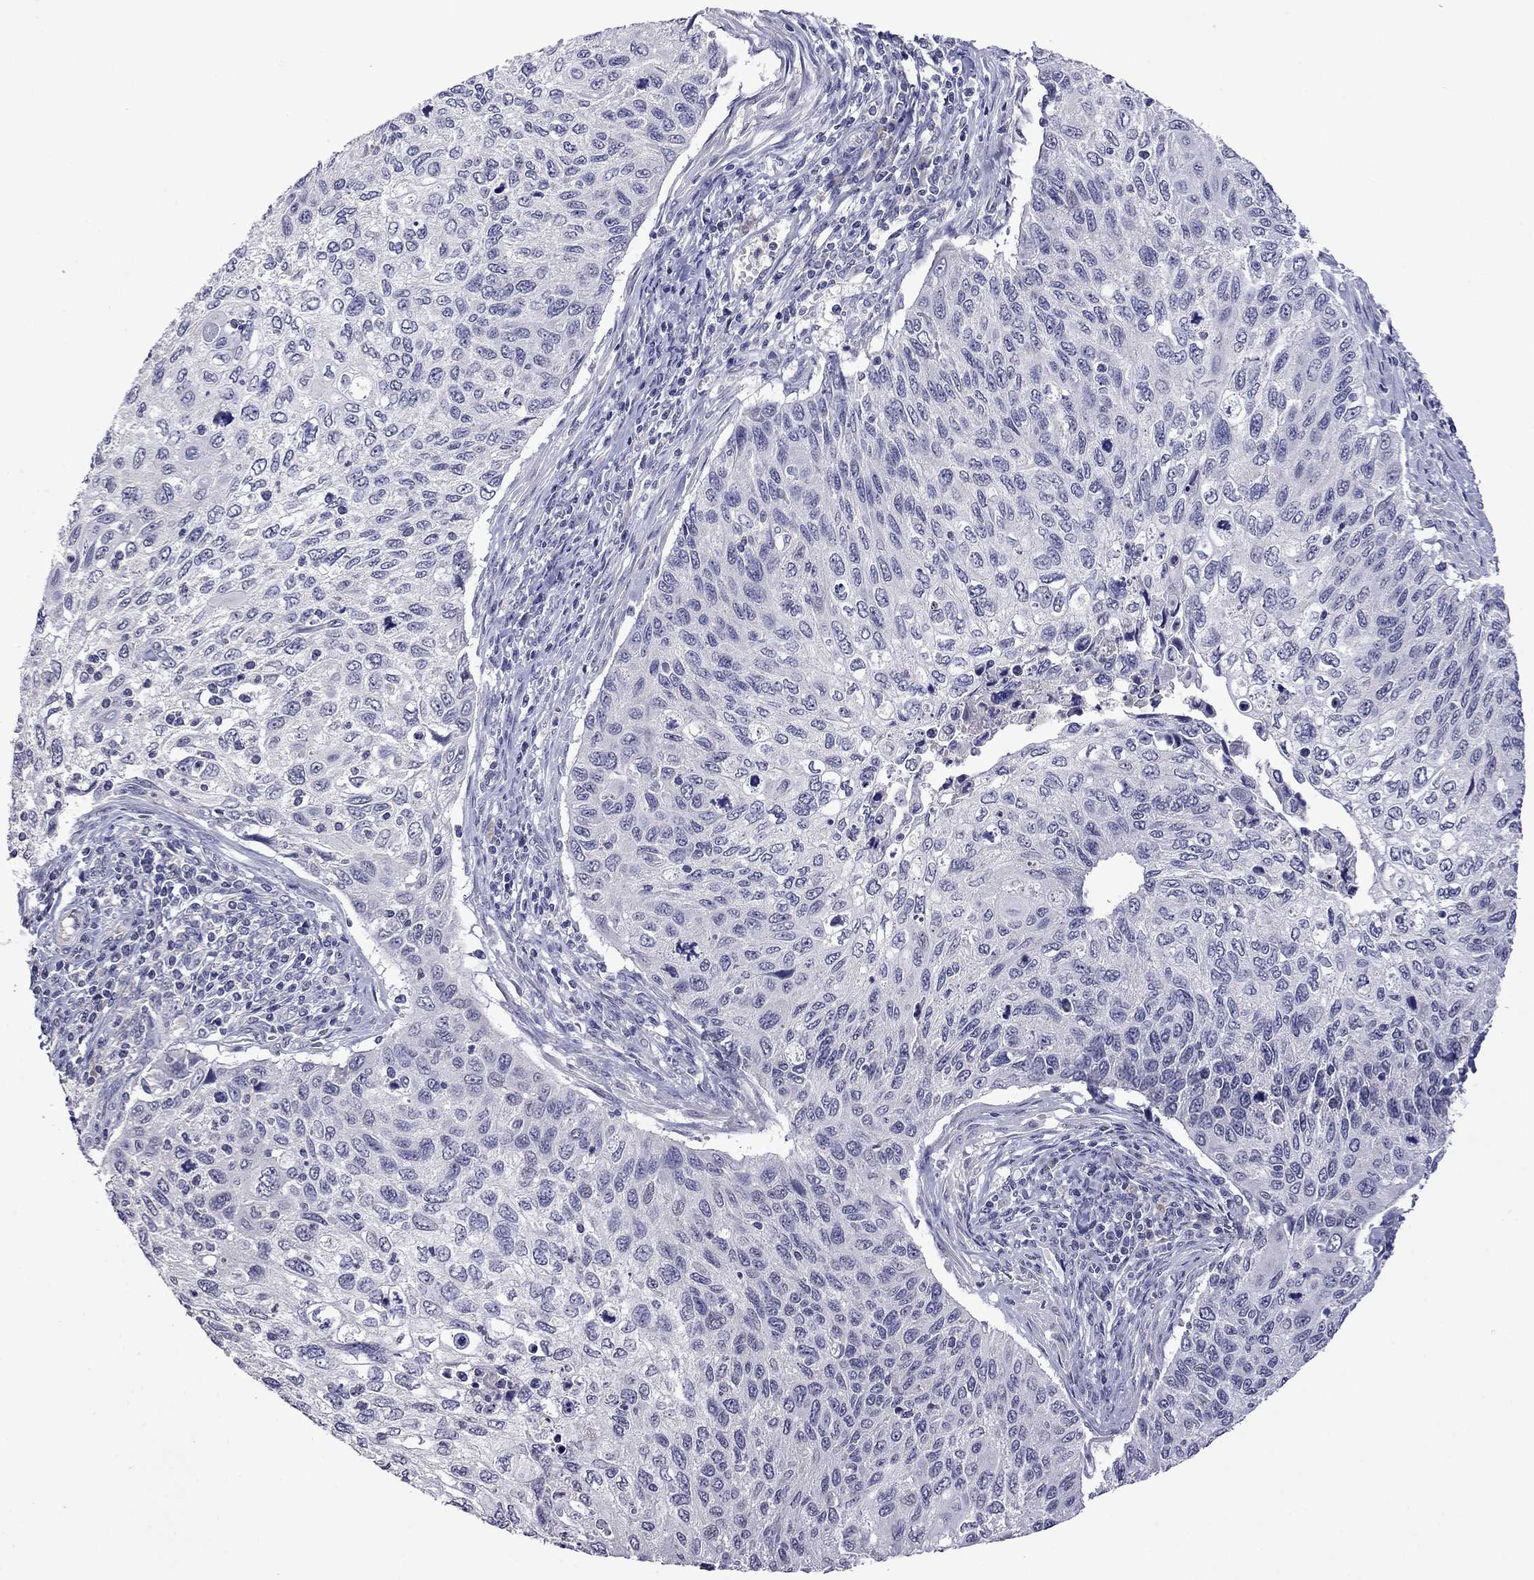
{"staining": {"intensity": "negative", "quantity": "none", "location": "none"}, "tissue": "cervical cancer", "cell_type": "Tumor cells", "image_type": "cancer", "snomed": [{"axis": "morphology", "description": "Squamous cell carcinoma, NOS"}, {"axis": "topography", "description": "Cervix"}], "caption": "High magnification brightfield microscopy of cervical cancer (squamous cell carcinoma) stained with DAB (brown) and counterstained with hematoxylin (blue): tumor cells show no significant expression.", "gene": "STAR", "patient": {"sex": "female", "age": 70}}